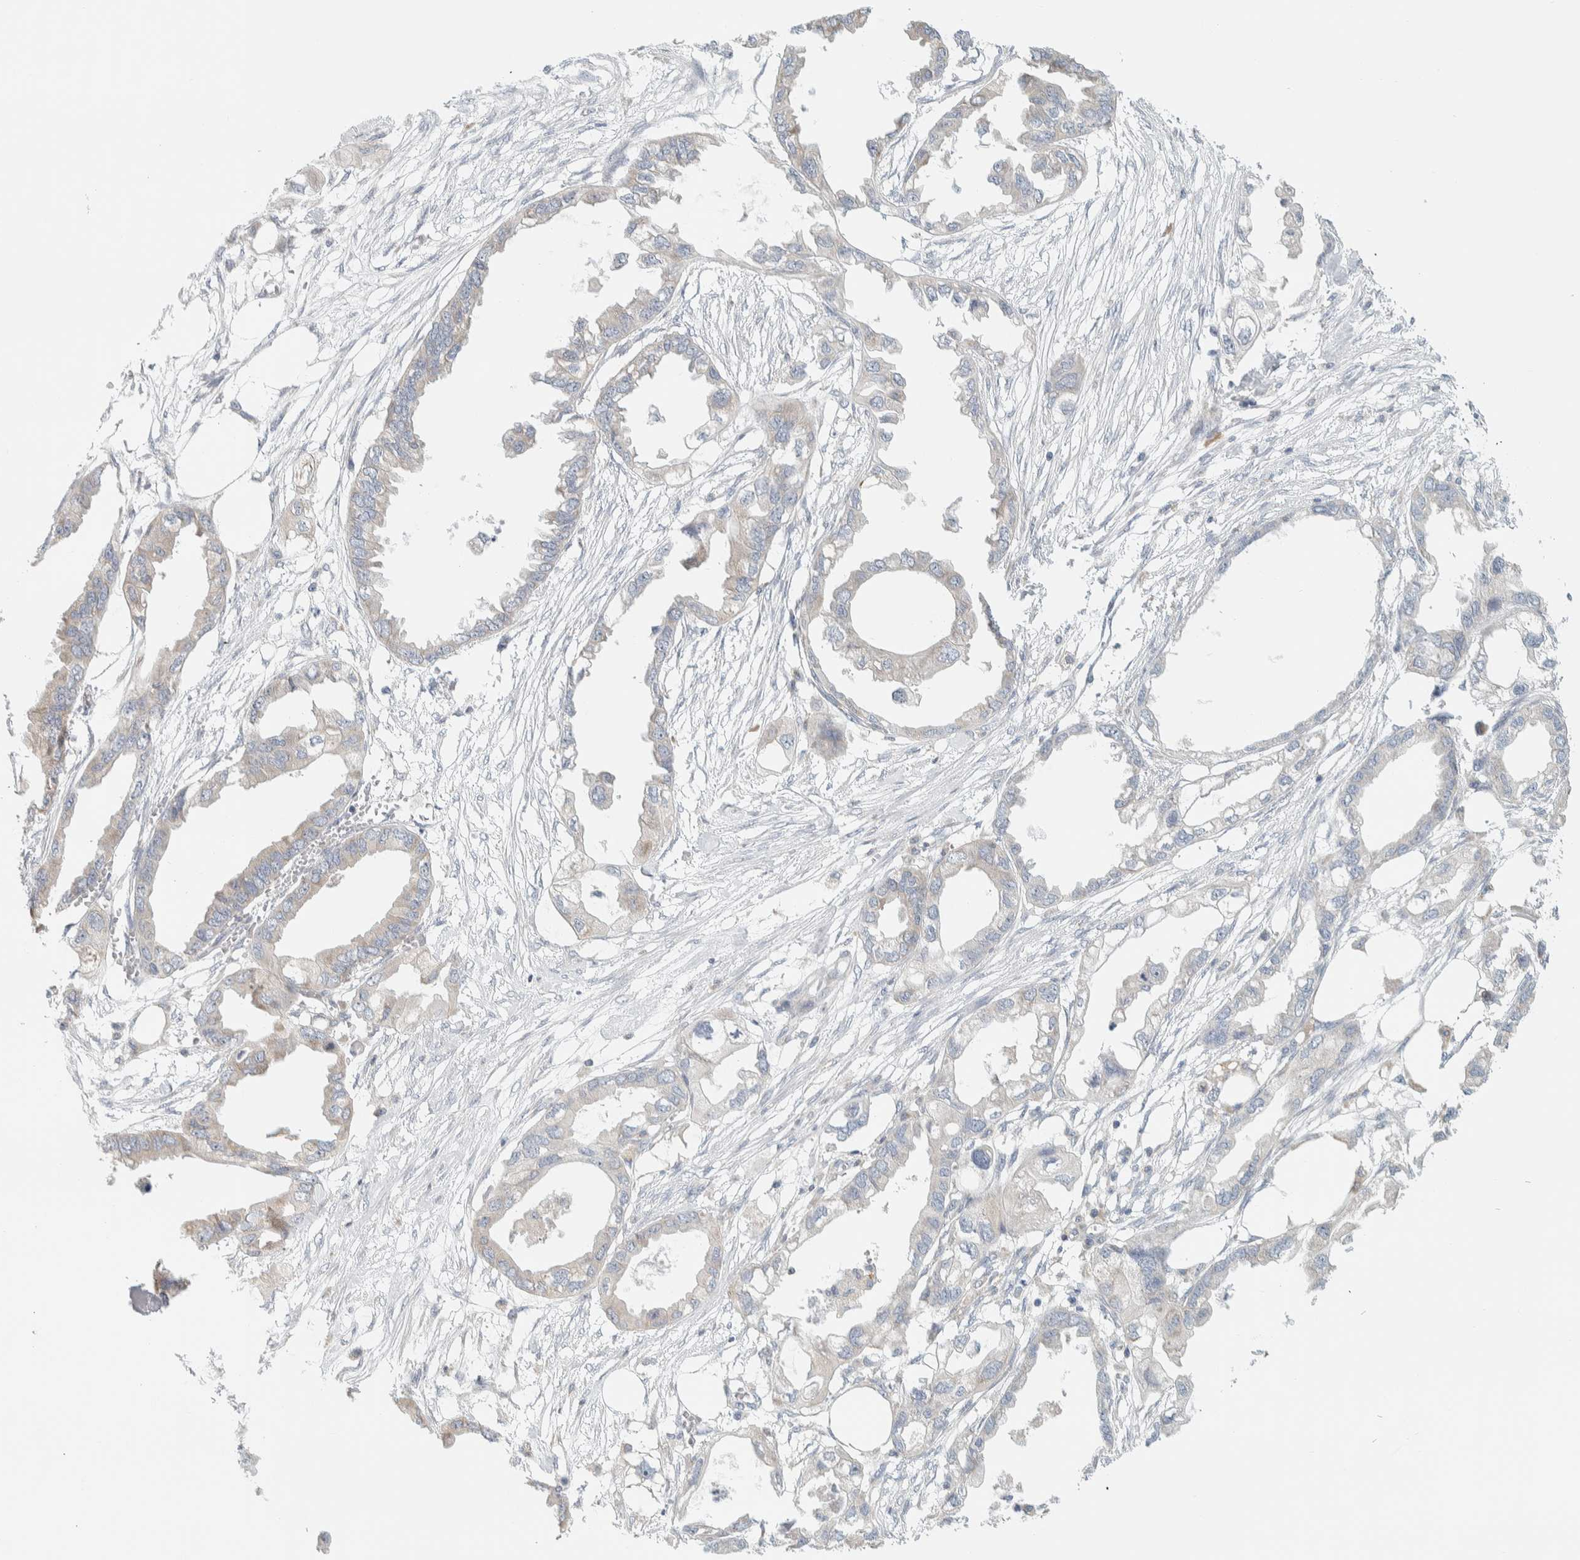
{"staining": {"intensity": "negative", "quantity": "none", "location": "none"}, "tissue": "endometrial cancer", "cell_type": "Tumor cells", "image_type": "cancer", "snomed": [{"axis": "morphology", "description": "Adenocarcinoma, NOS"}, {"axis": "morphology", "description": "Adenocarcinoma, metastatic, NOS"}, {"axis": "topography", "description": "Adipose tissue"}, {"axis": "topography", "description": "Endometrium"}], "caption": "Immunohistochemistry (IHC) of endometrial cancer (metastatic adenocarcinoma) reveals no expression in tumor cells. (DAB immunohistochemistry (IHC), high magnification).", "gene": "CCDC57", "patient": {"sex": "female", "age": 67}}